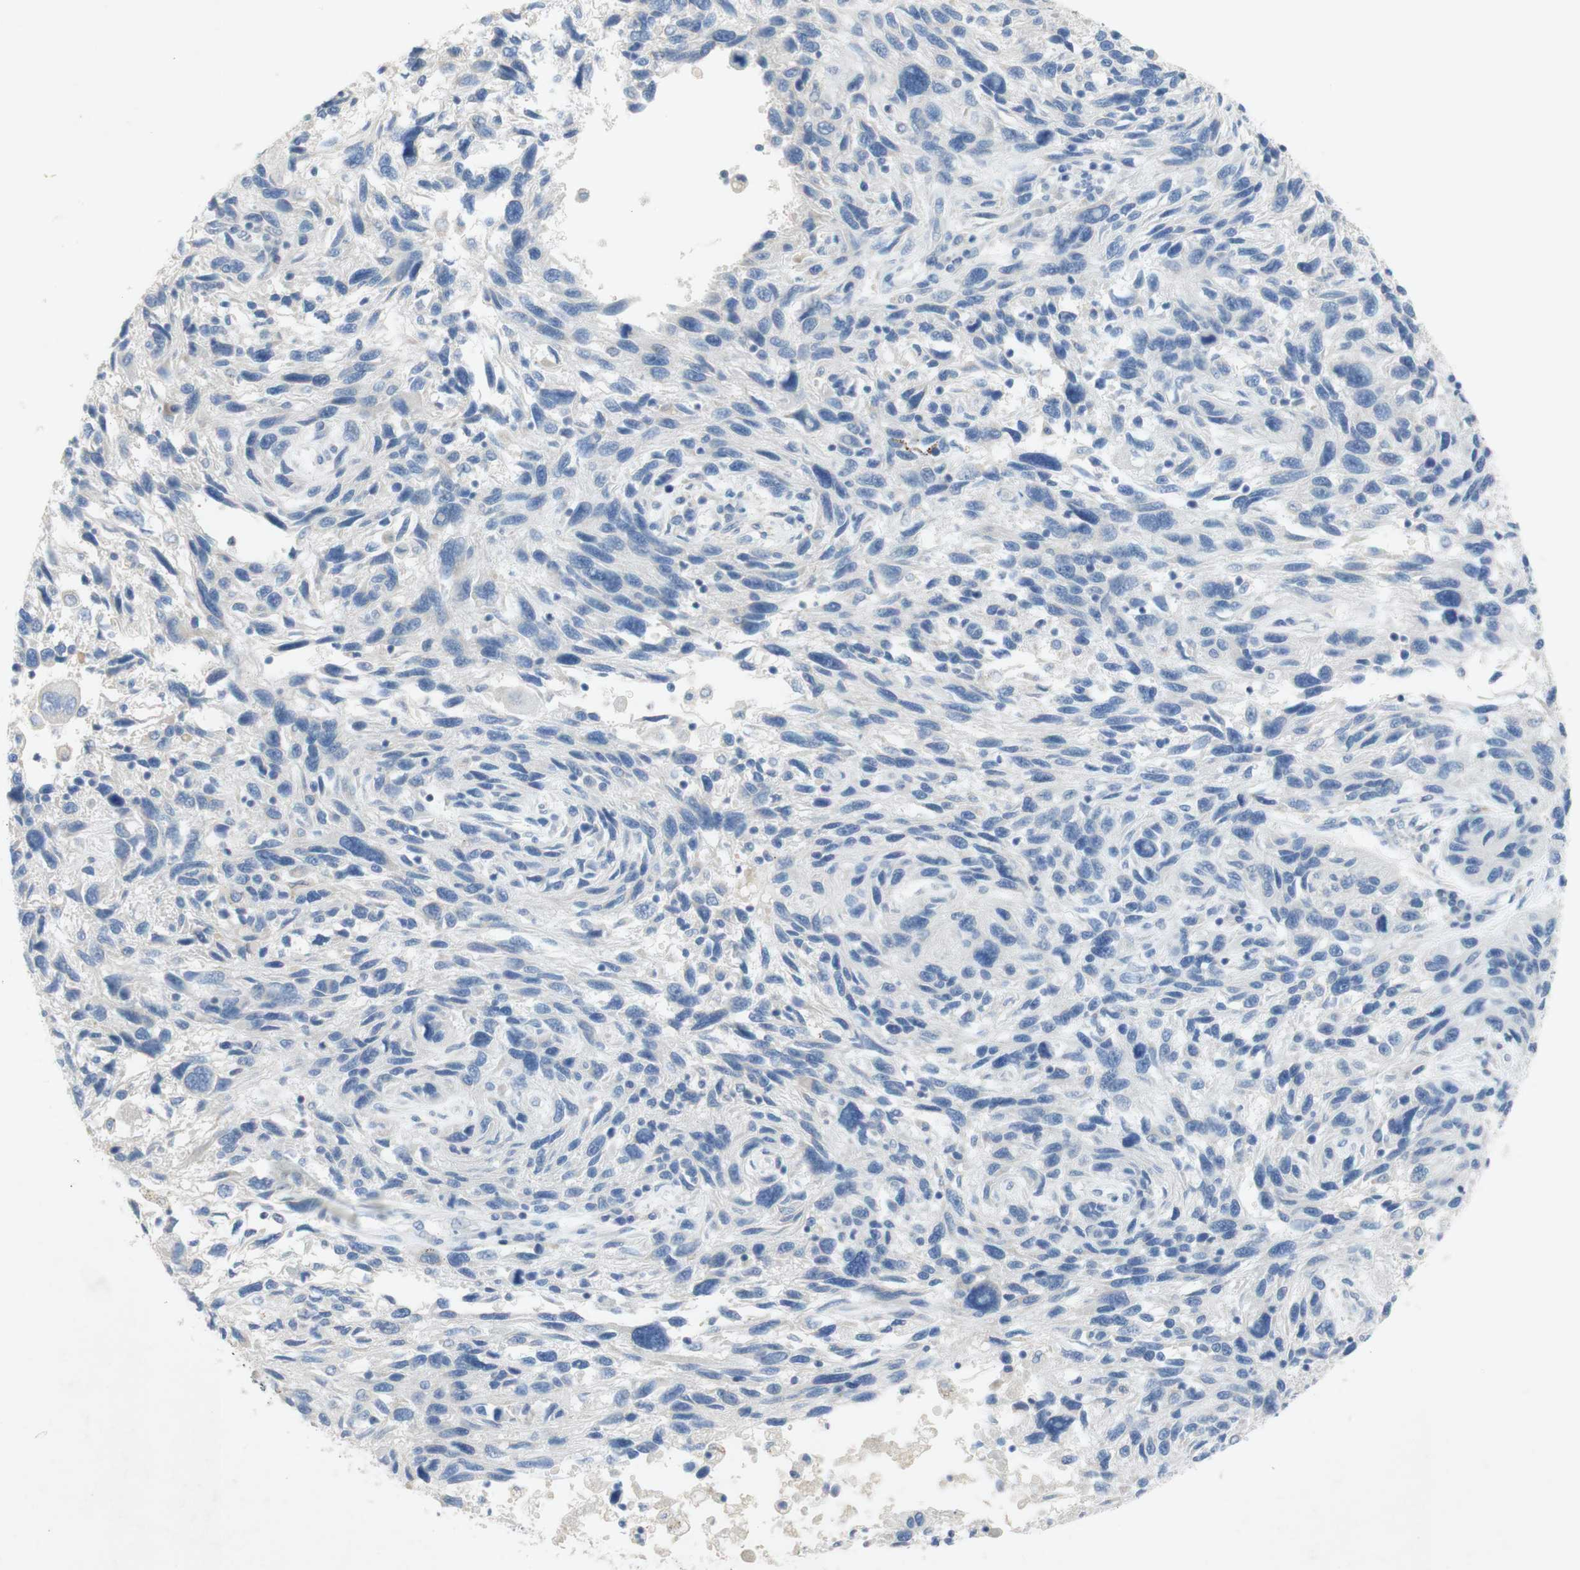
{"staining": {"intensity": "negative", "quantity": "none", "location": "none"}, "tissue": "melanoma", "cell_type": "Tumor cells", "image_type": "cancer", "snomed": [{"axis": "morphology", "description": "Malignant melanoma, NOS"}, {"axis": "topography", "description": "Skin"}], "caption": "A high-resolution micrograph shows IHC staining of malignant melanoma, which demonstrates no significant positivity in tumor cells.", "gene": "EPO", "patient": {"sex": "male", "age": 53}}